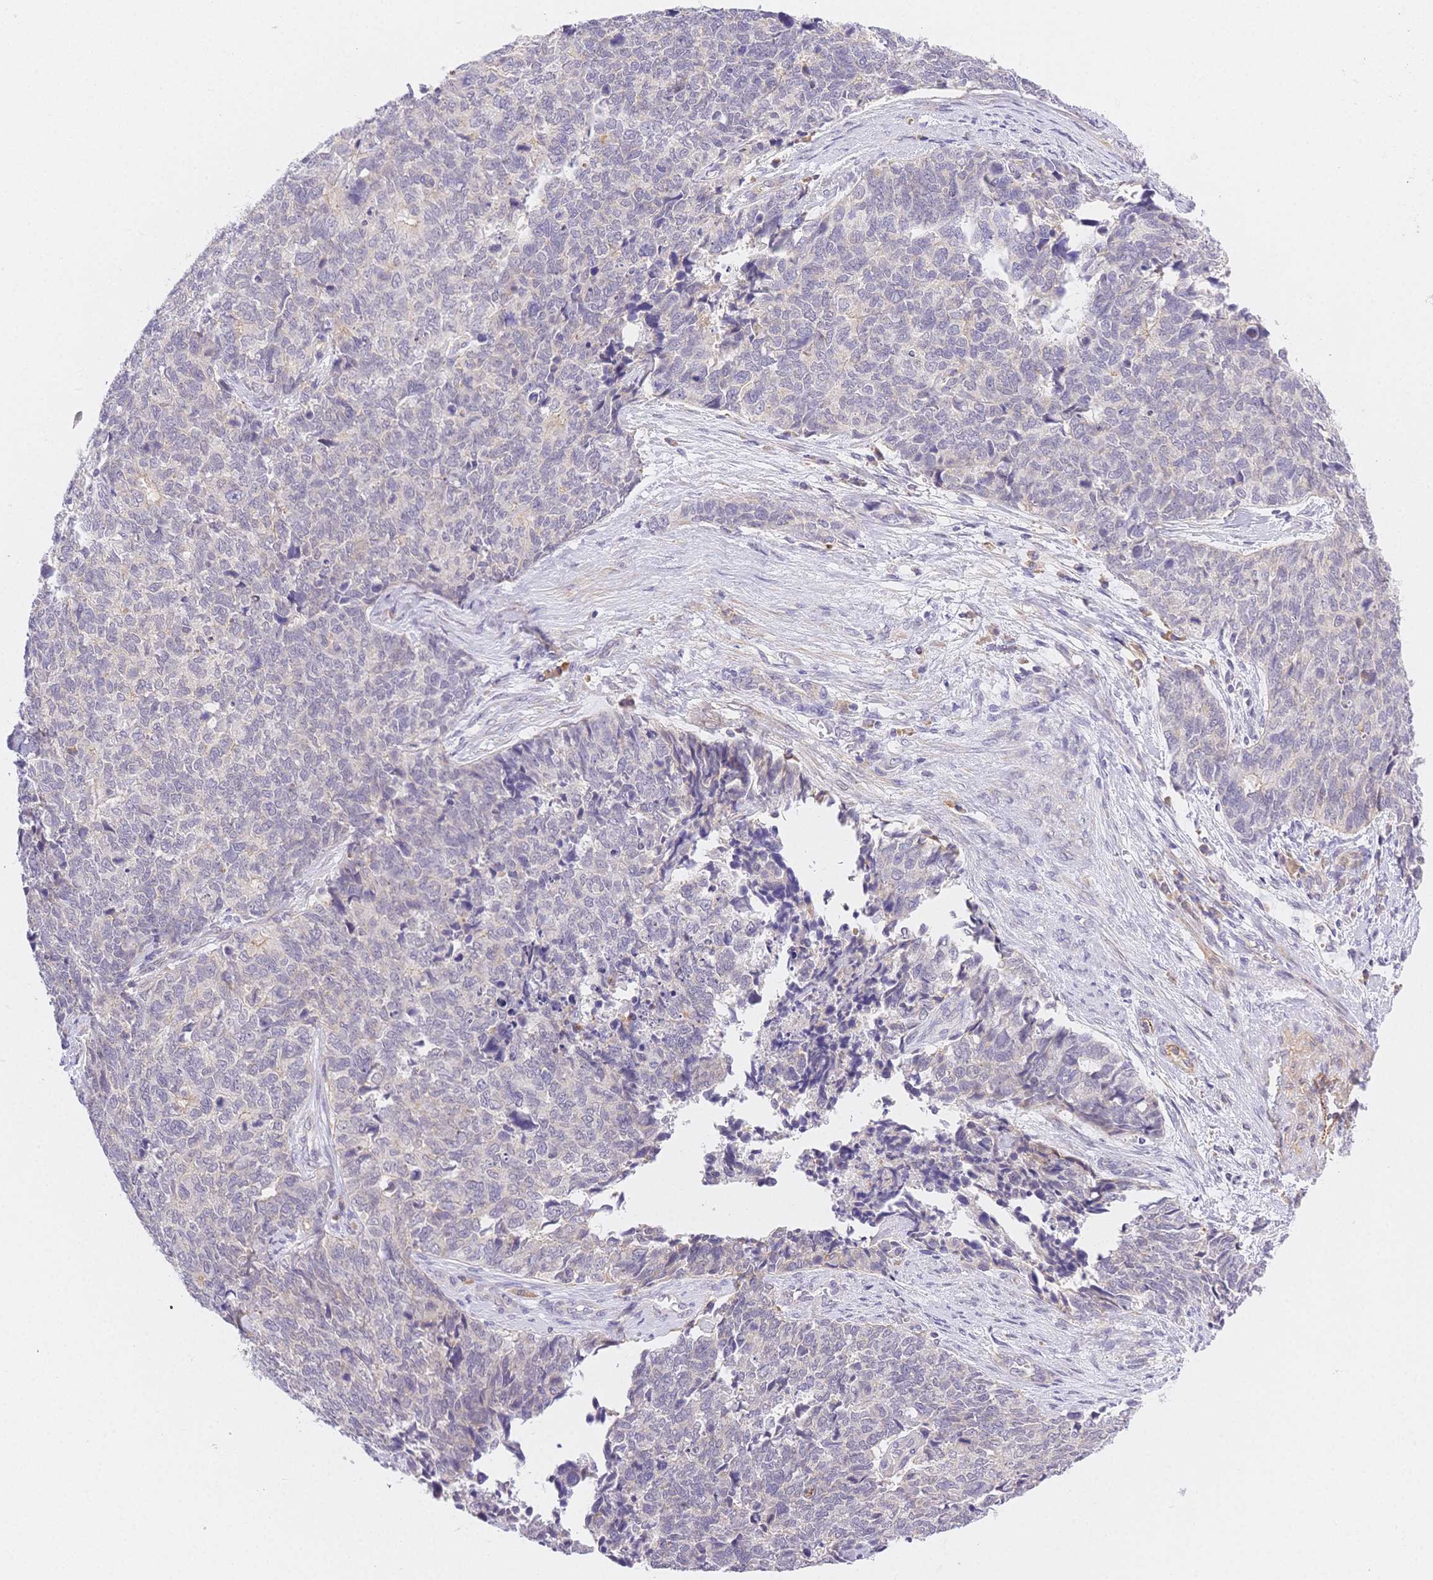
{"staining": {"intensity": "negative", "quantity": "none", "location": "none"}, "tissue": "cervical cancer", "cell_type": "Tumor cells", "image_type": "cancer", "snomed": [{"axis": "morphology", "description": "Adenocarcinoma, NOS"}, {"axis": "topography", "description": "Cervix"}], "caption": "High power microscopy histopathology image of an IHC image of adenocarcinoma (cervical), revealing no significant staining in tumor cells.", "gene": "CSN1S1", "patient": {"sex": "female", "age": 63}}